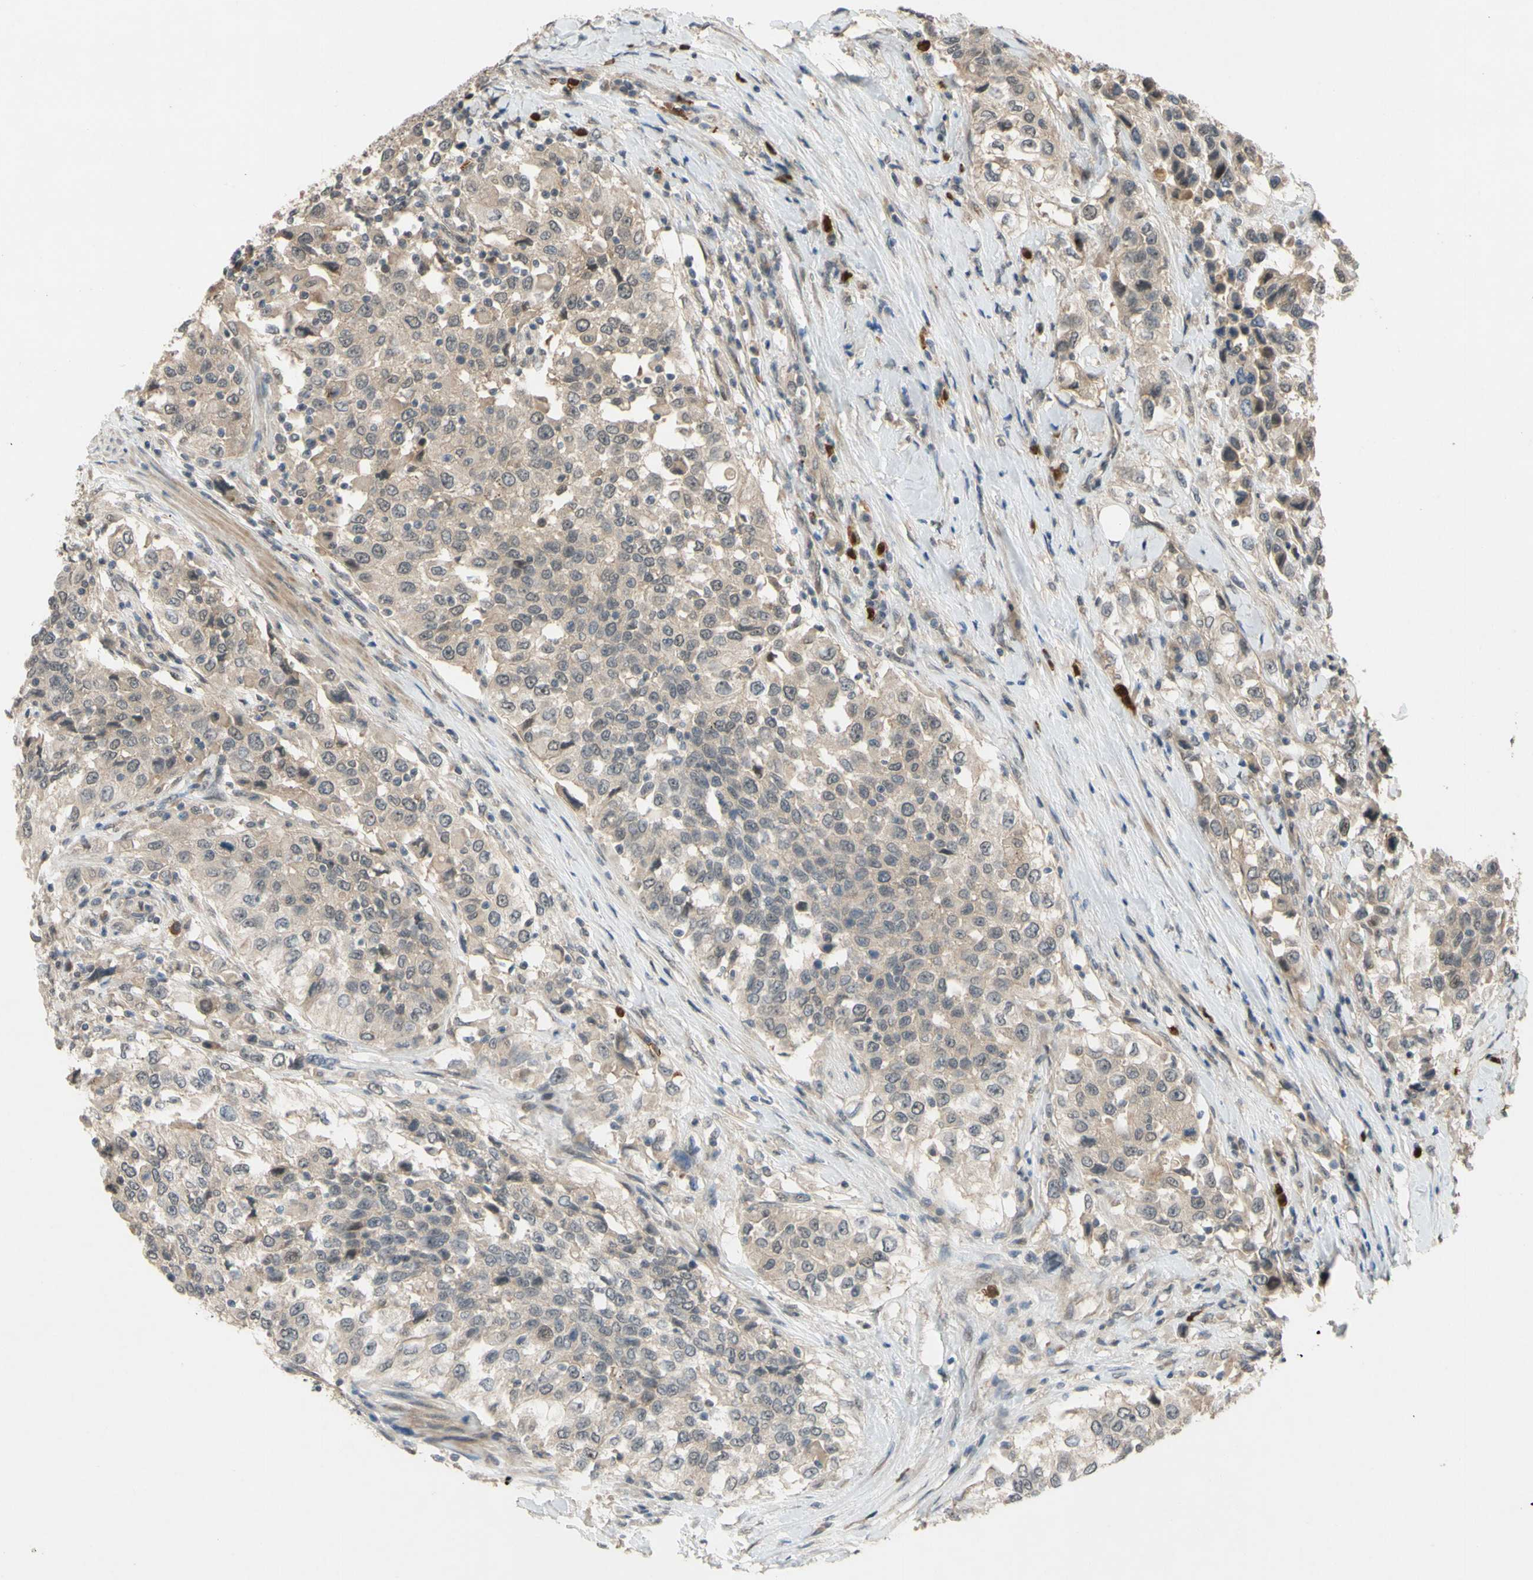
{"staining": {"intensity": "weak", "quantity": ">75%", "location": "cytoplasmic/membranous"}, "tissue": "urothelial cancer", "cell_type": "Tumor cells", "image_type": "cancer", "snomed": [{"axis": "morphology", "description": "Urothelial carcinoma, High grade"}, {"axis": "topography", "description": "Urinary bladder"}], "caption": "Urothelial carcinoma (high-grade) tissue shows weak cytoplasmic/membranous staining in about >75% of tumor cells, visualized by immunohistochemistry.", "gene": "ALK", "patient": {"sex": "female", "age": 80}}